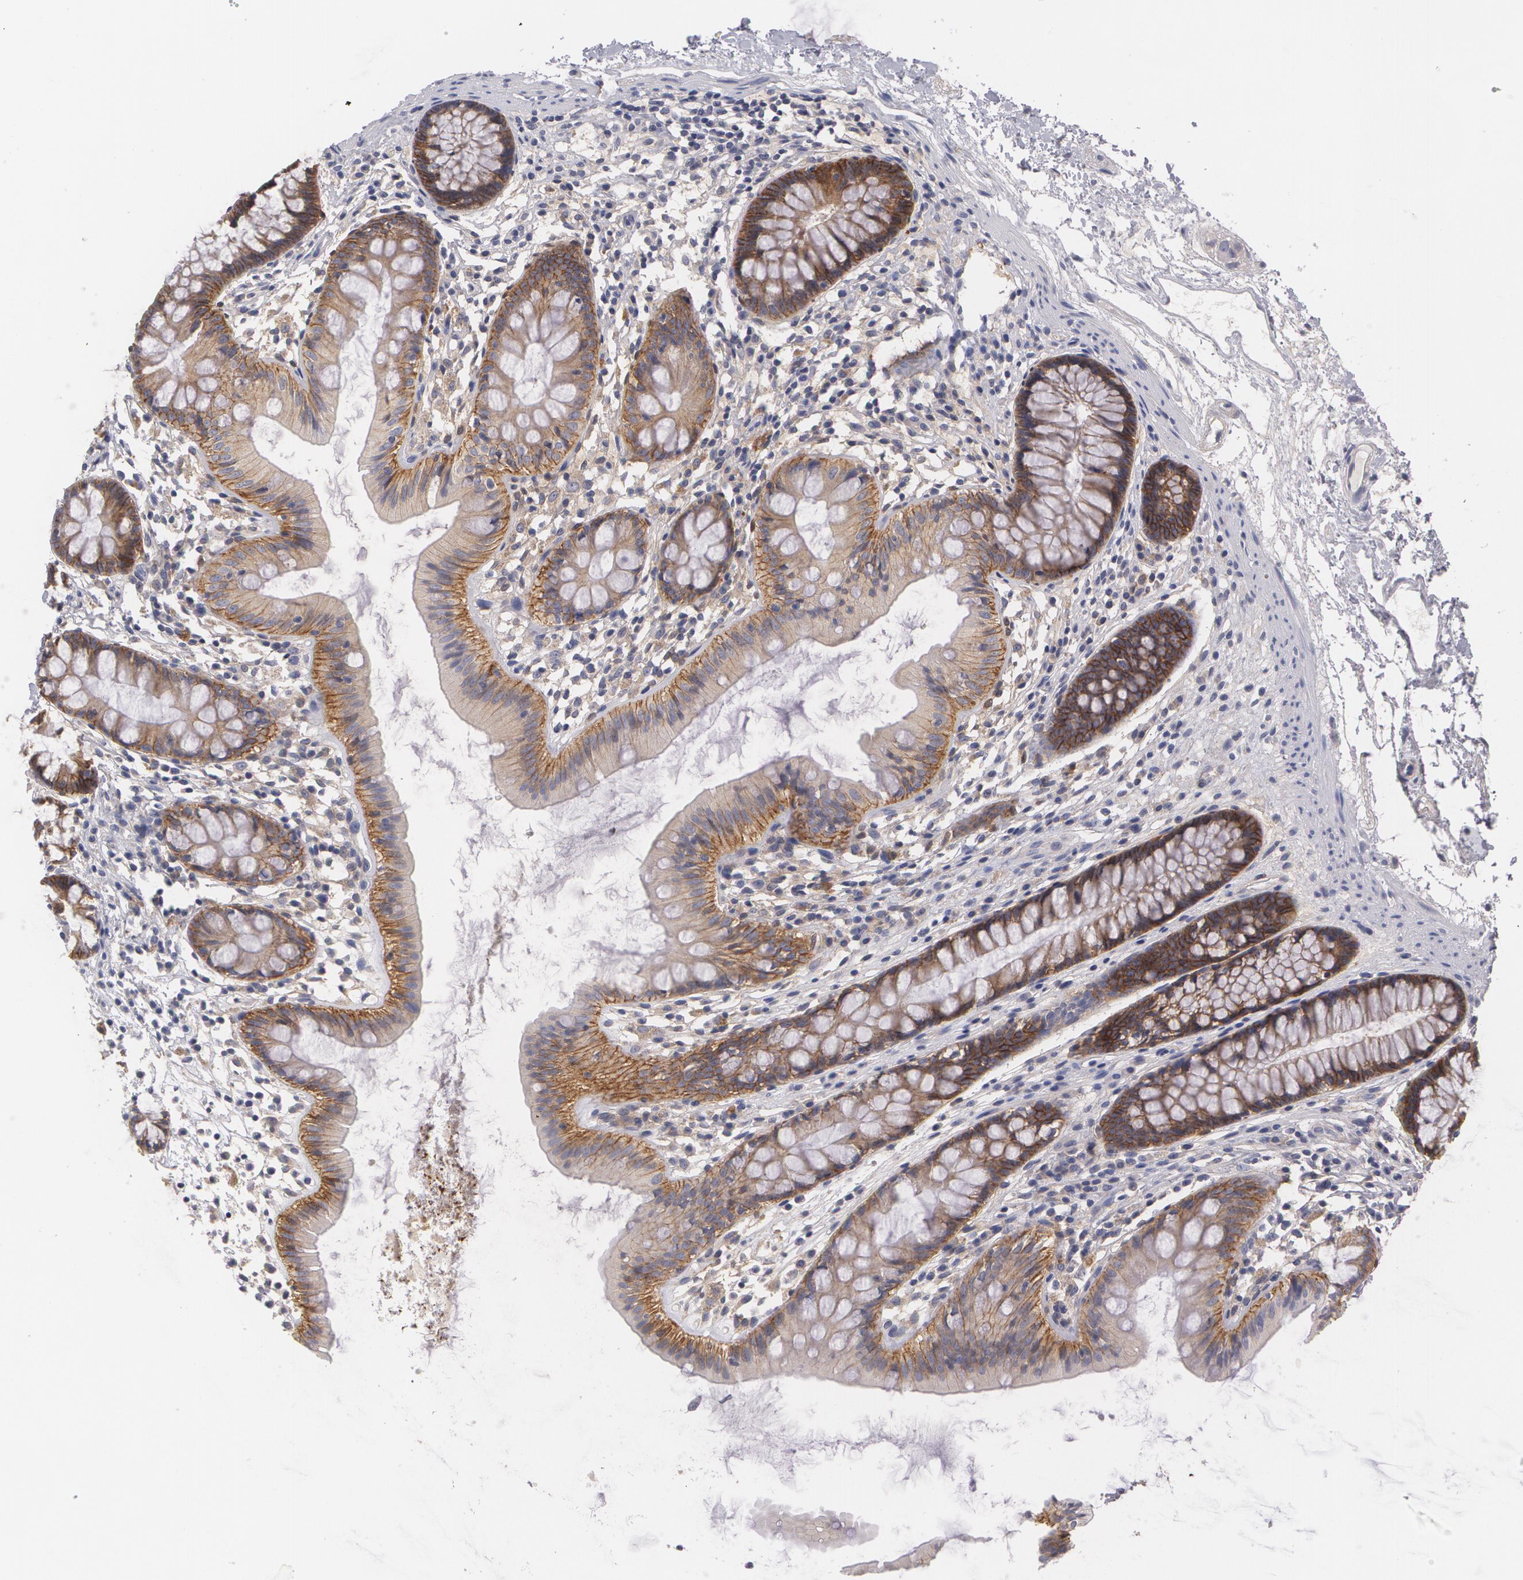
{"staining": {"intensity": "negative", "quantity": "none", "location": "none"}, "tissue": "colon", "cell_type": "Endothelial cells", "image_type": "normal", "snomed": [{"axis": "morphology", "description": "Normal tissue, NOS"}, {"axis": "topography", "description": "Colon"}], "caption": "The photomicrograph shows no significant positivity in endothelial cells of colon.", "gene": "CASK", "patient": {"sex": "female", "age": 52}}